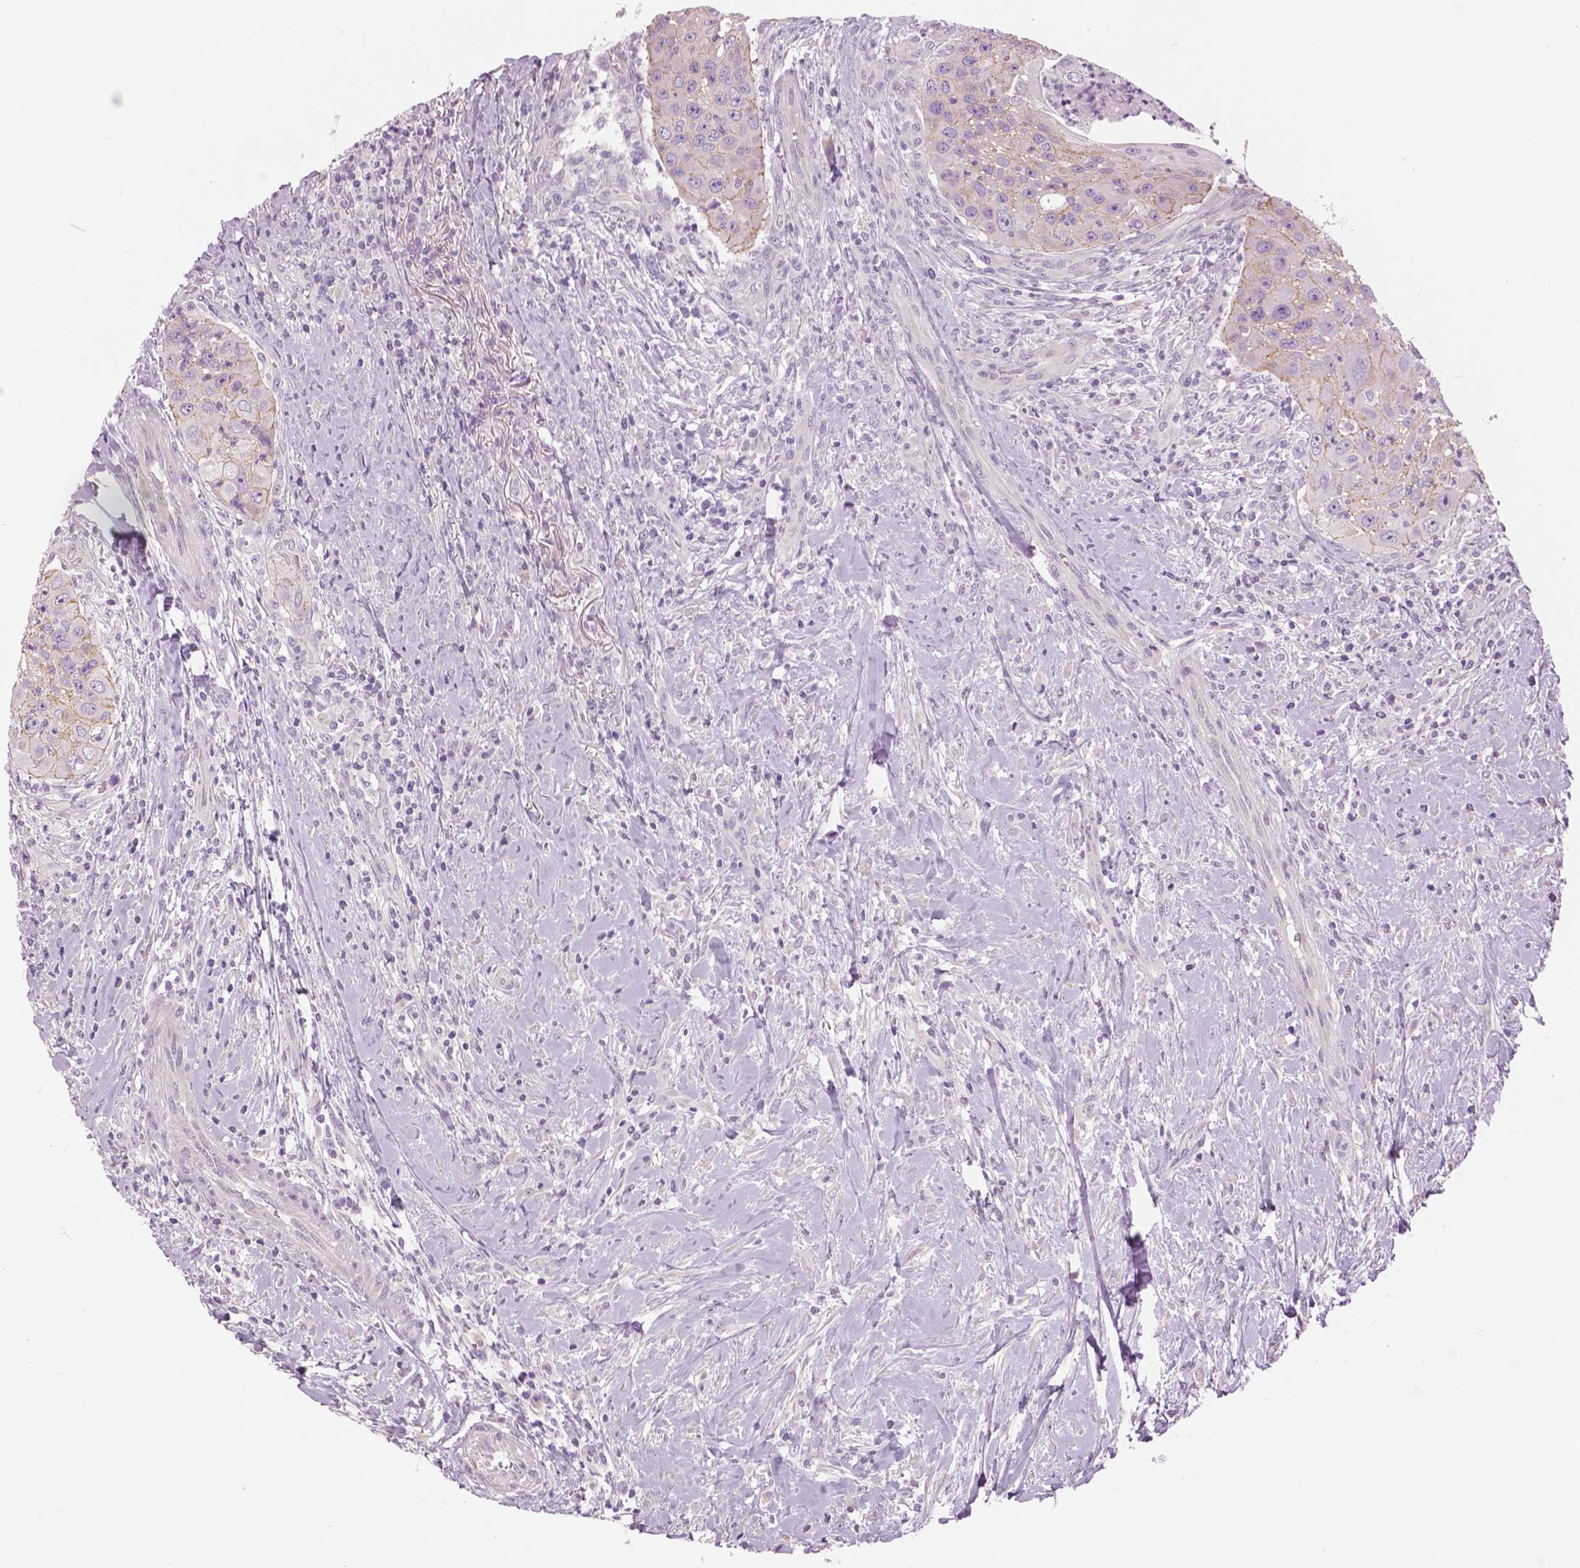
{"staining": {"intensity": "negative", "quantity": "none", "location": "none"}, "tissue": "head and neck cancer", "cell_type": "Tumor cells", "image_type": "cancer", "snomed": [{"axis": "morphology", "description": "Squamous cell carcinoma, NOS"}, {"axis": "topography", "description": "Head-Neck"}], "caption": "Immunohistochemical staining of human head and neck squamous cell carcinoma reveals no significant positivity in tumor cells. (DAB (3,3'-diaminobenzidine) immunohistochemistry, high magnification).", "gene": "SERPINI1", "patient": {"sex": "male", "age": 69}}